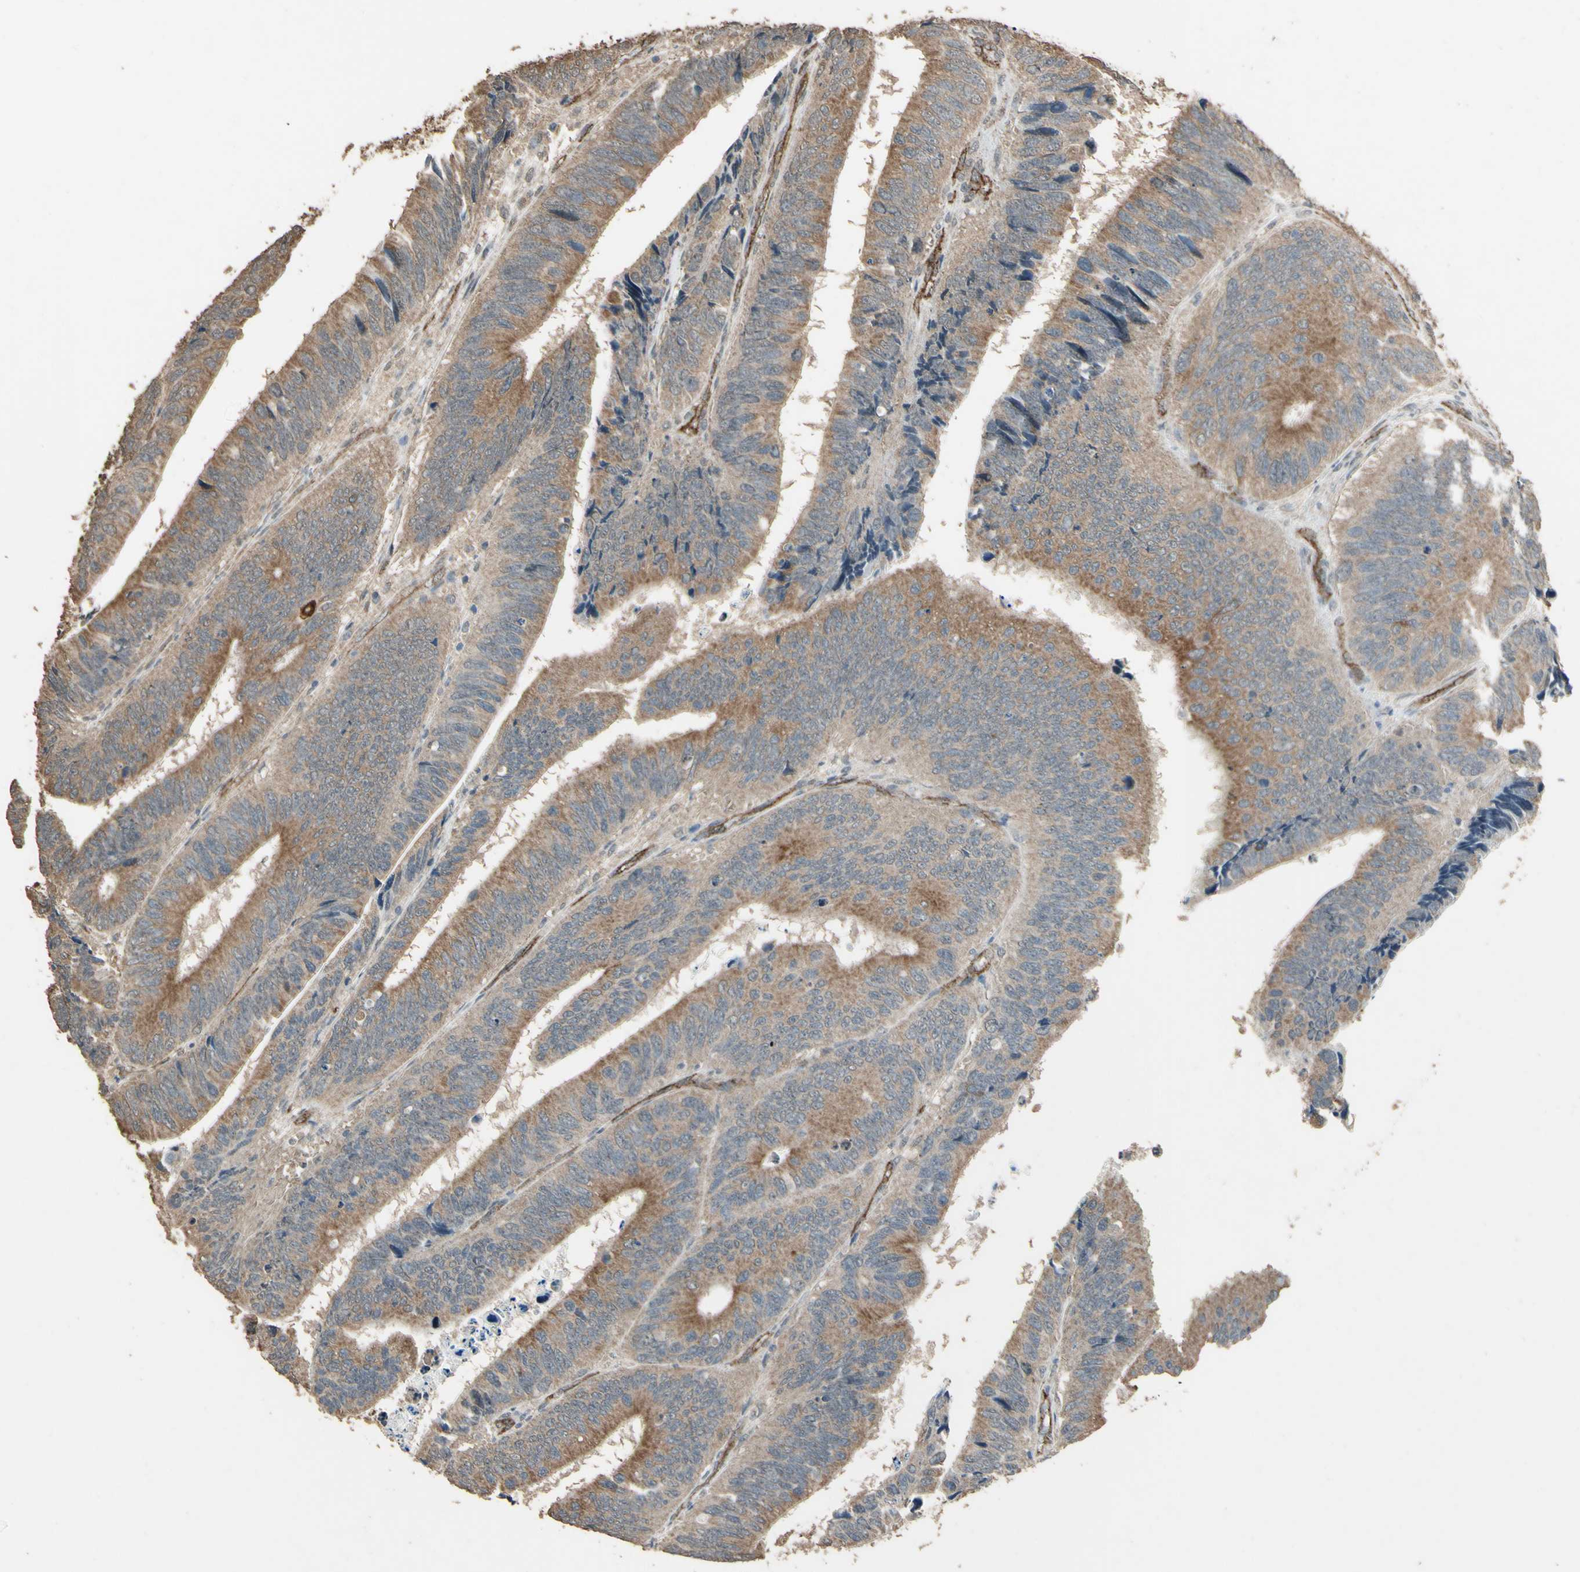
{"staining": {"intensity": "moderate", "quantity": ">75%", "location": "cytoplasmic/membranous"}, "tissue": "colorectal cancer", "cell_type": "Tumor cells", "image_type": "cancer", "snomed": [{"axis": "morphology", "description": "Adenocarcinoma, NOS"}, {"axis": "topography", "description": "Colon"}], "caption": "Colorectal adenocarcinoma tissue exhibits moderate cytoplasmic/membranous positivity in about >75% of tumor cells", "gene": "TSPO", "patient": {"sex": "male", "age": 72}}